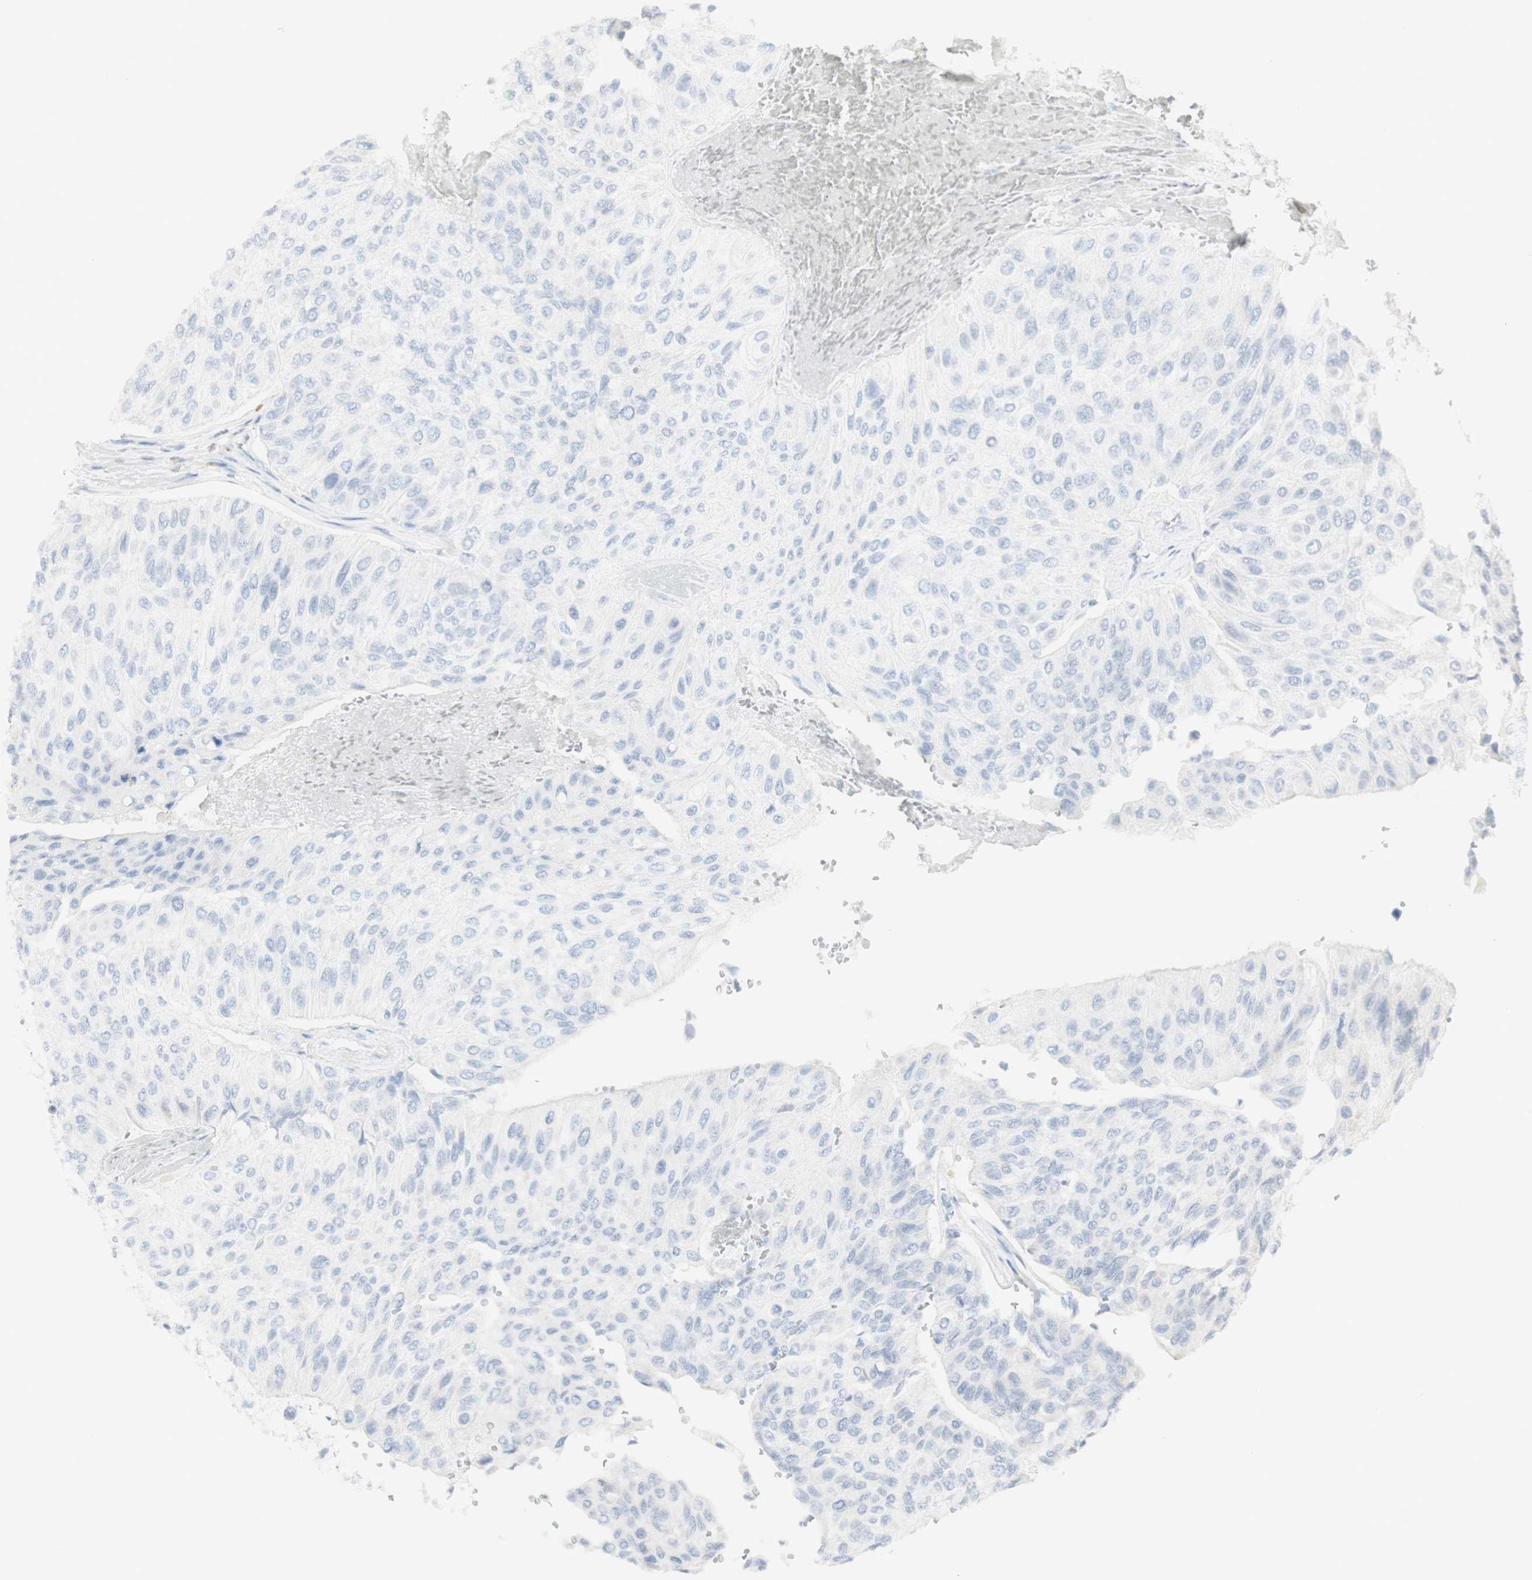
{"staining": {"intensity": "negative", "quantity": "none", "location": "none"}, "tissue": "urothelial cancer", "cell_type": "Tumor cells", "image_type": "cancer", "snomed": [{"axis": "morphology", "description": "Urothelial carcinoma, High grade"}, {"axis": "topography", "description": "Urinary bladder"}], "caption": "Micrograph shows no protein expression in tumor cells of high-grade urothelial carcinoma tissue.", "gene": "NDST4", "patient": {"sex": "male", "age": 66}}